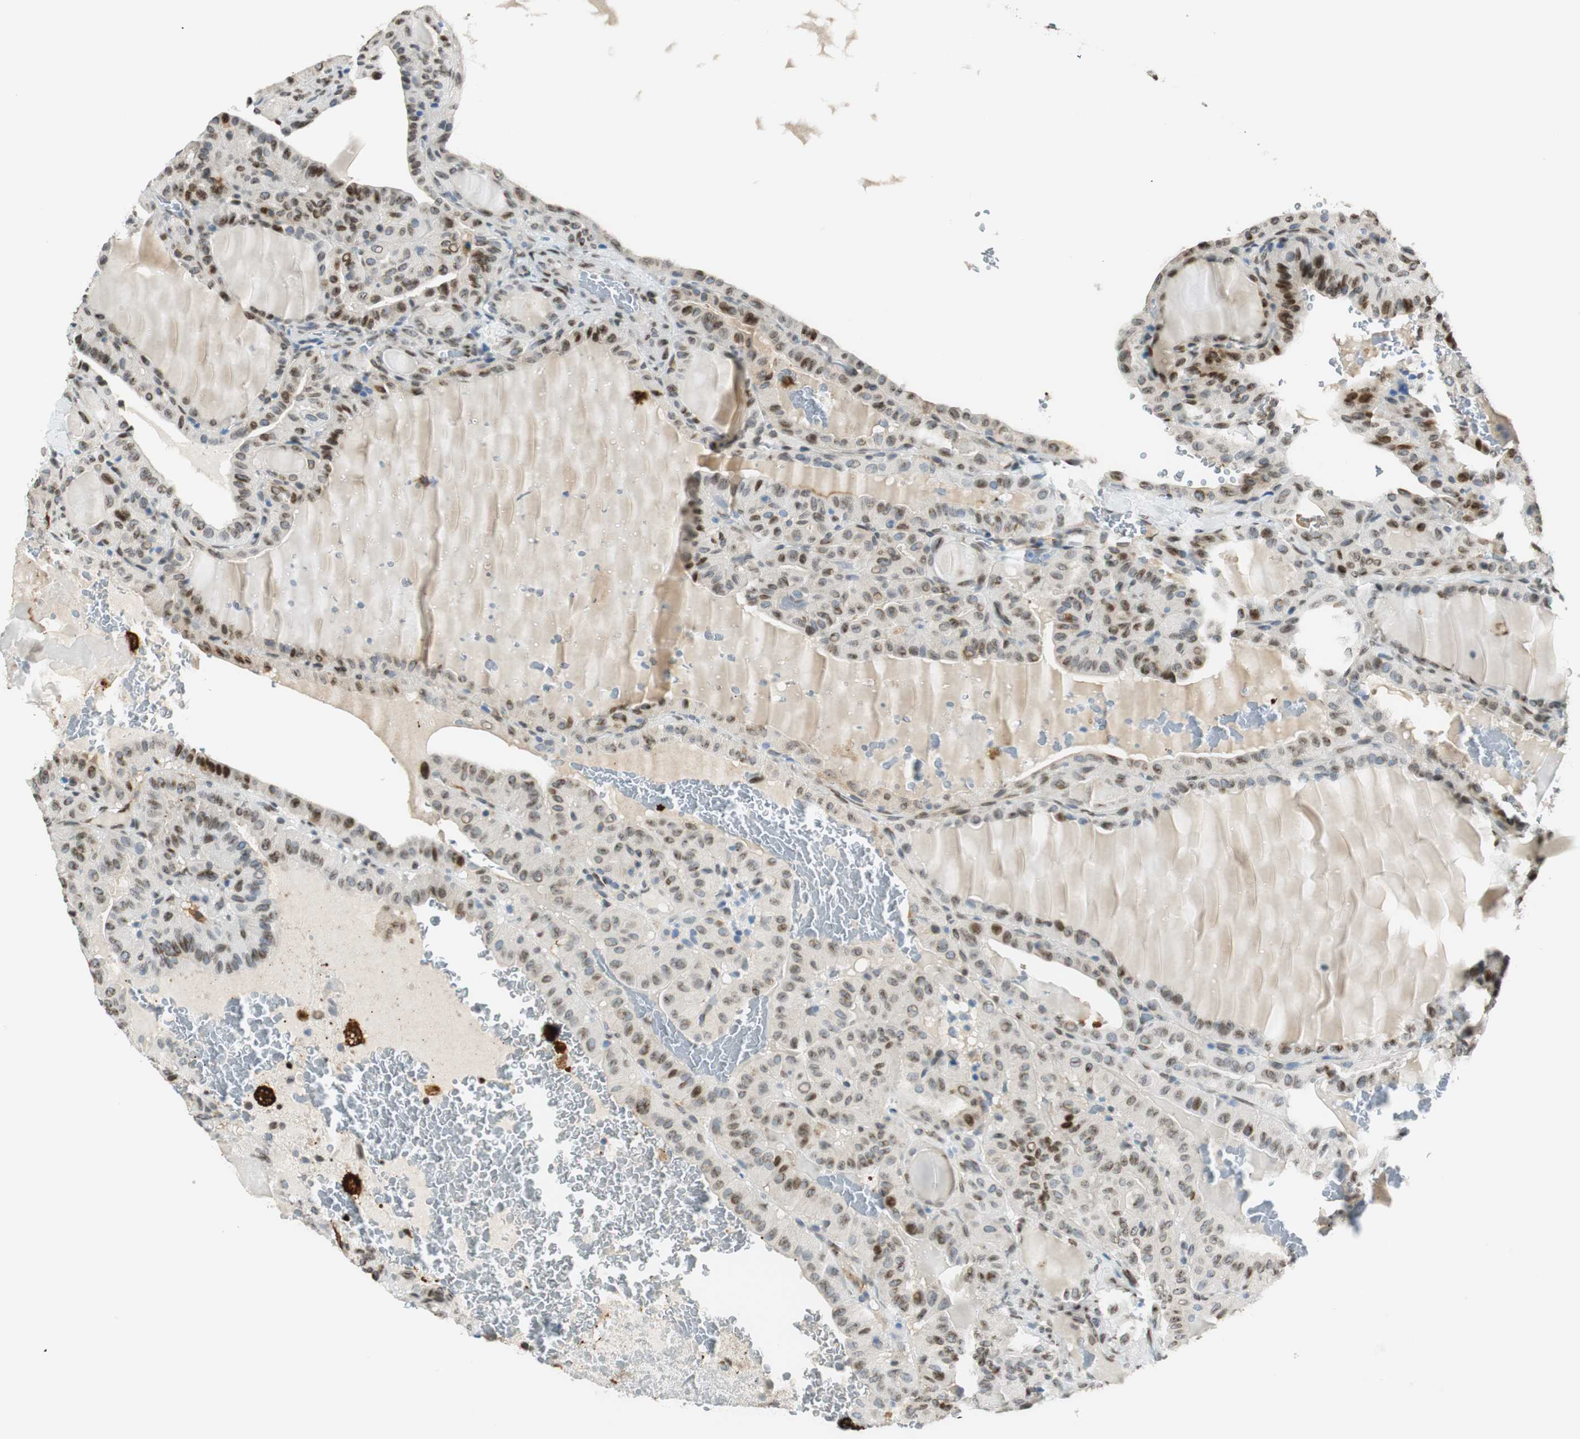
{"staining": {"intensity": "moderate", "quantity": "25%-75%", "location": "nuclear"}, "tissue": "thyroid cancer", "cell_type": "Tumor cells", "image_type": "cancer", "snomed": [{"axis": "morphology", "description": "Papillary adenocarcinoma, NOS"}, {"axis": "topography", "description": "Thyroid gland"}], "caption": "Human thyroid cancer (papillary adenocarcinoma) stained with a protein marker exhibits moderate staining in tumor cells.", "gene": "TMEM260", "patient": {"sex": "male", "age": 77}}